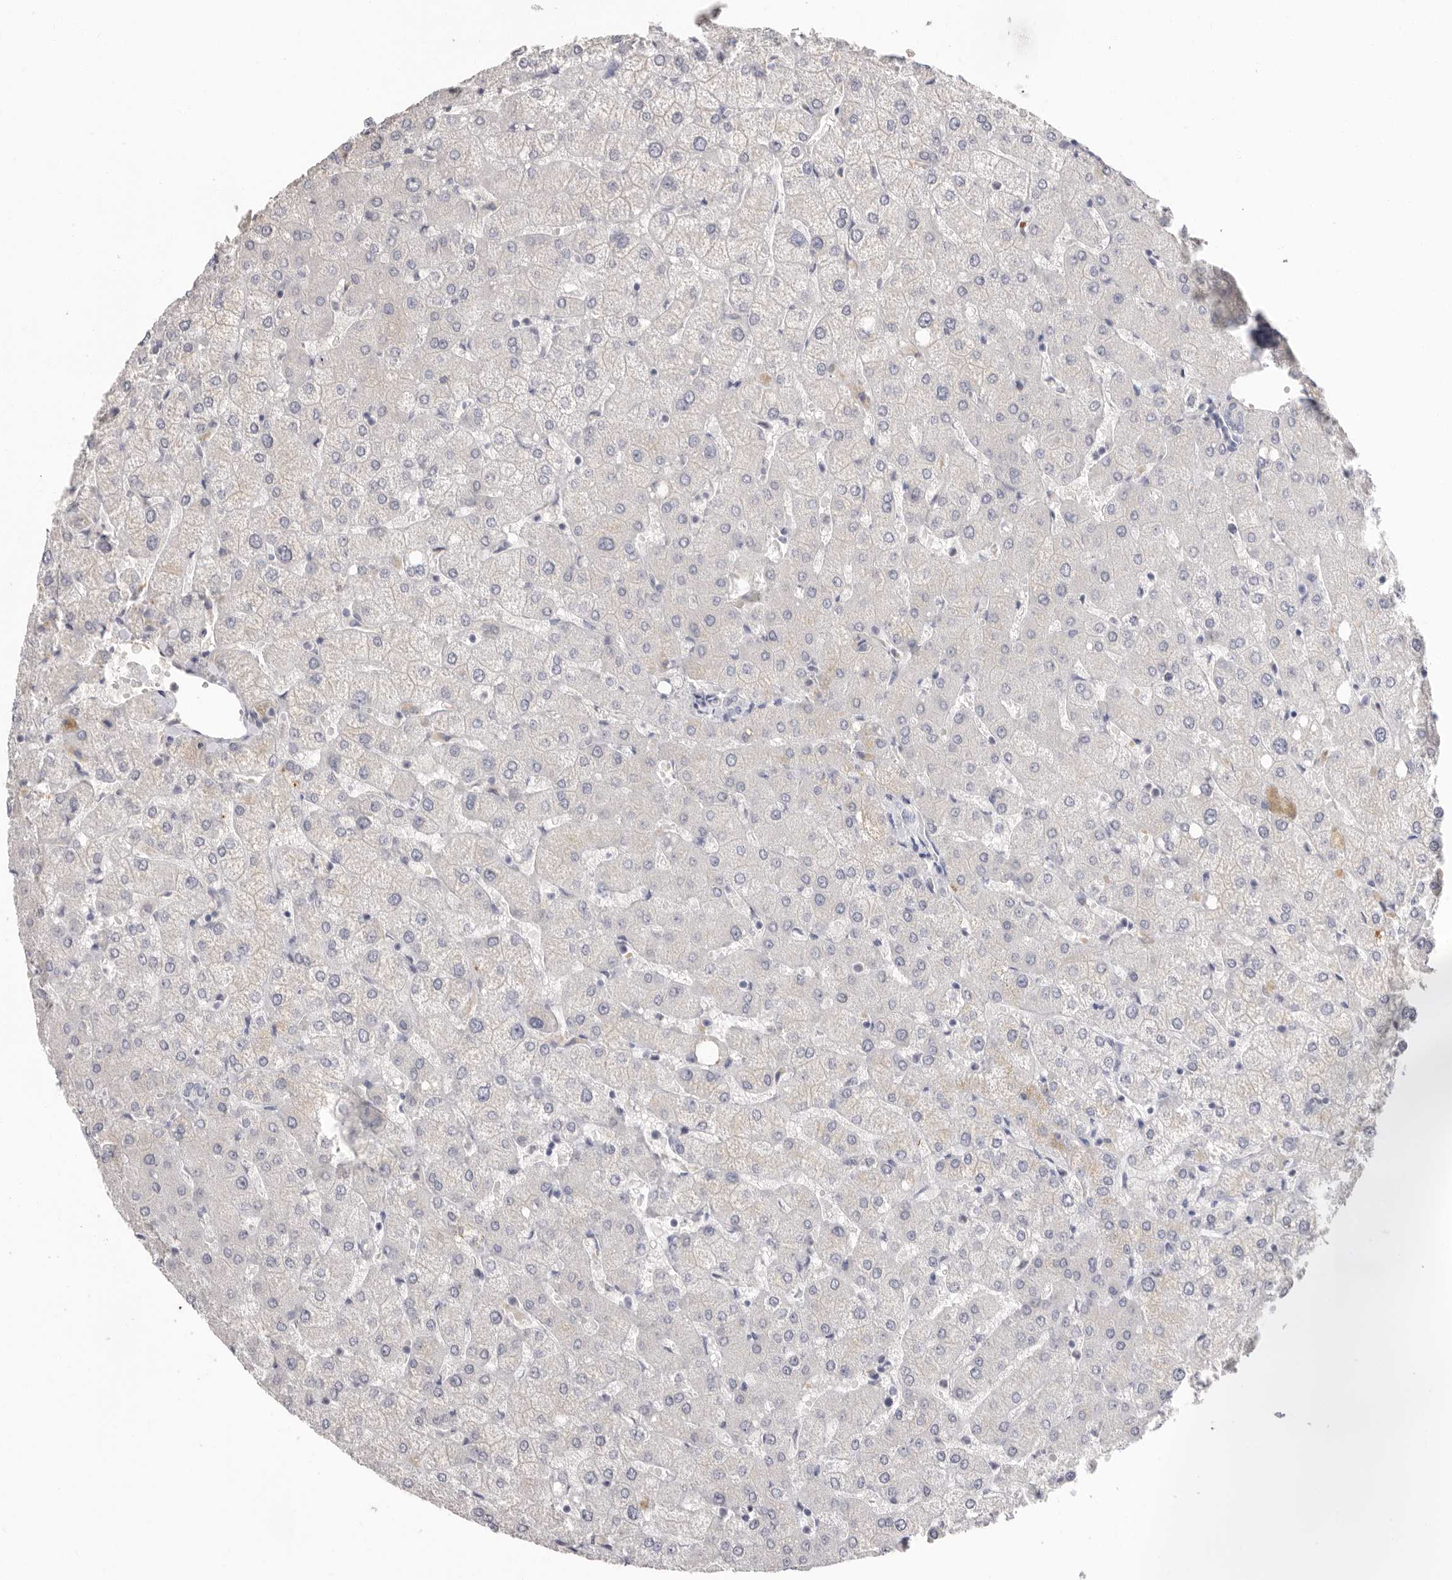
{"staining": {"intensity": "negative", "quantity": "none", "location": "none"}, "tissue": "liver", "cell_type": "Cholangiocytes", "image_type": "normal", "snomed": [{"axis": "morphology", "description": "Normal tissue, NOS"}, {"axis": "topography", "description": "Liver"}], "caption": "High power microscopy histopathology image of an immunohistochemistry (IHC) histopathology image of unremarkable liver, revealing no significant positivity in cholangiocytes.", "gene": "APOA2", "patient": {"sex": "female", "age": 54}}